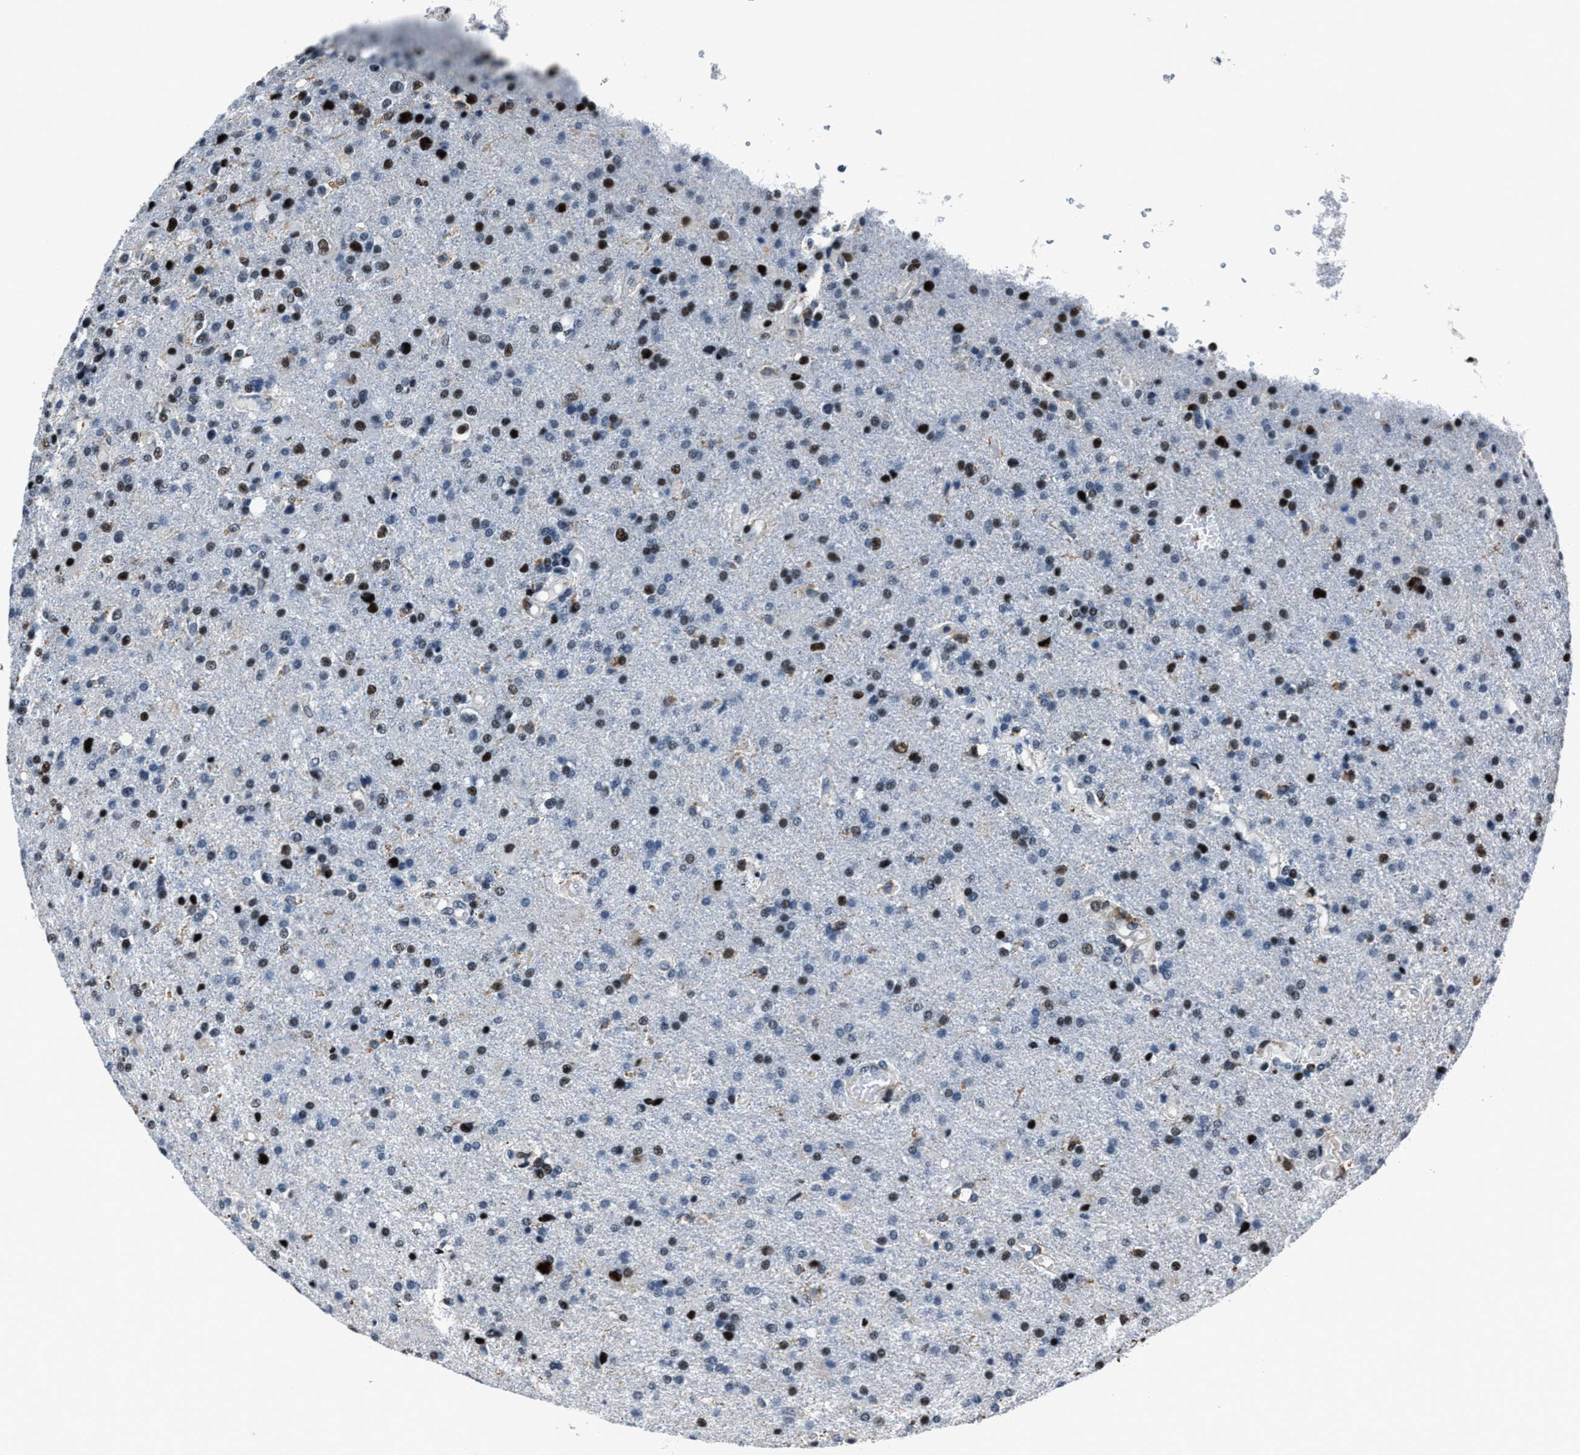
{"staining": {"intensity": "moderate", "quantity": "25%-75%", "location": "nuclear"}, "tissue": "glioma", "cell_type": "Tumor cells", "image_type": "cancer", "snomed": [{"axis": "morphology", "description": "Glioma, malignant, High grade"}, {"axis": "topography", "description": "Brain"}], "caption": "Malignant glioma (high-grade) stained for a protein (brown) shows moderate nuclear positive expression in approximately 25%-75% of tumor cells.", "gene": "PPIE", "patient": {"sex": "male", "age": 72}}